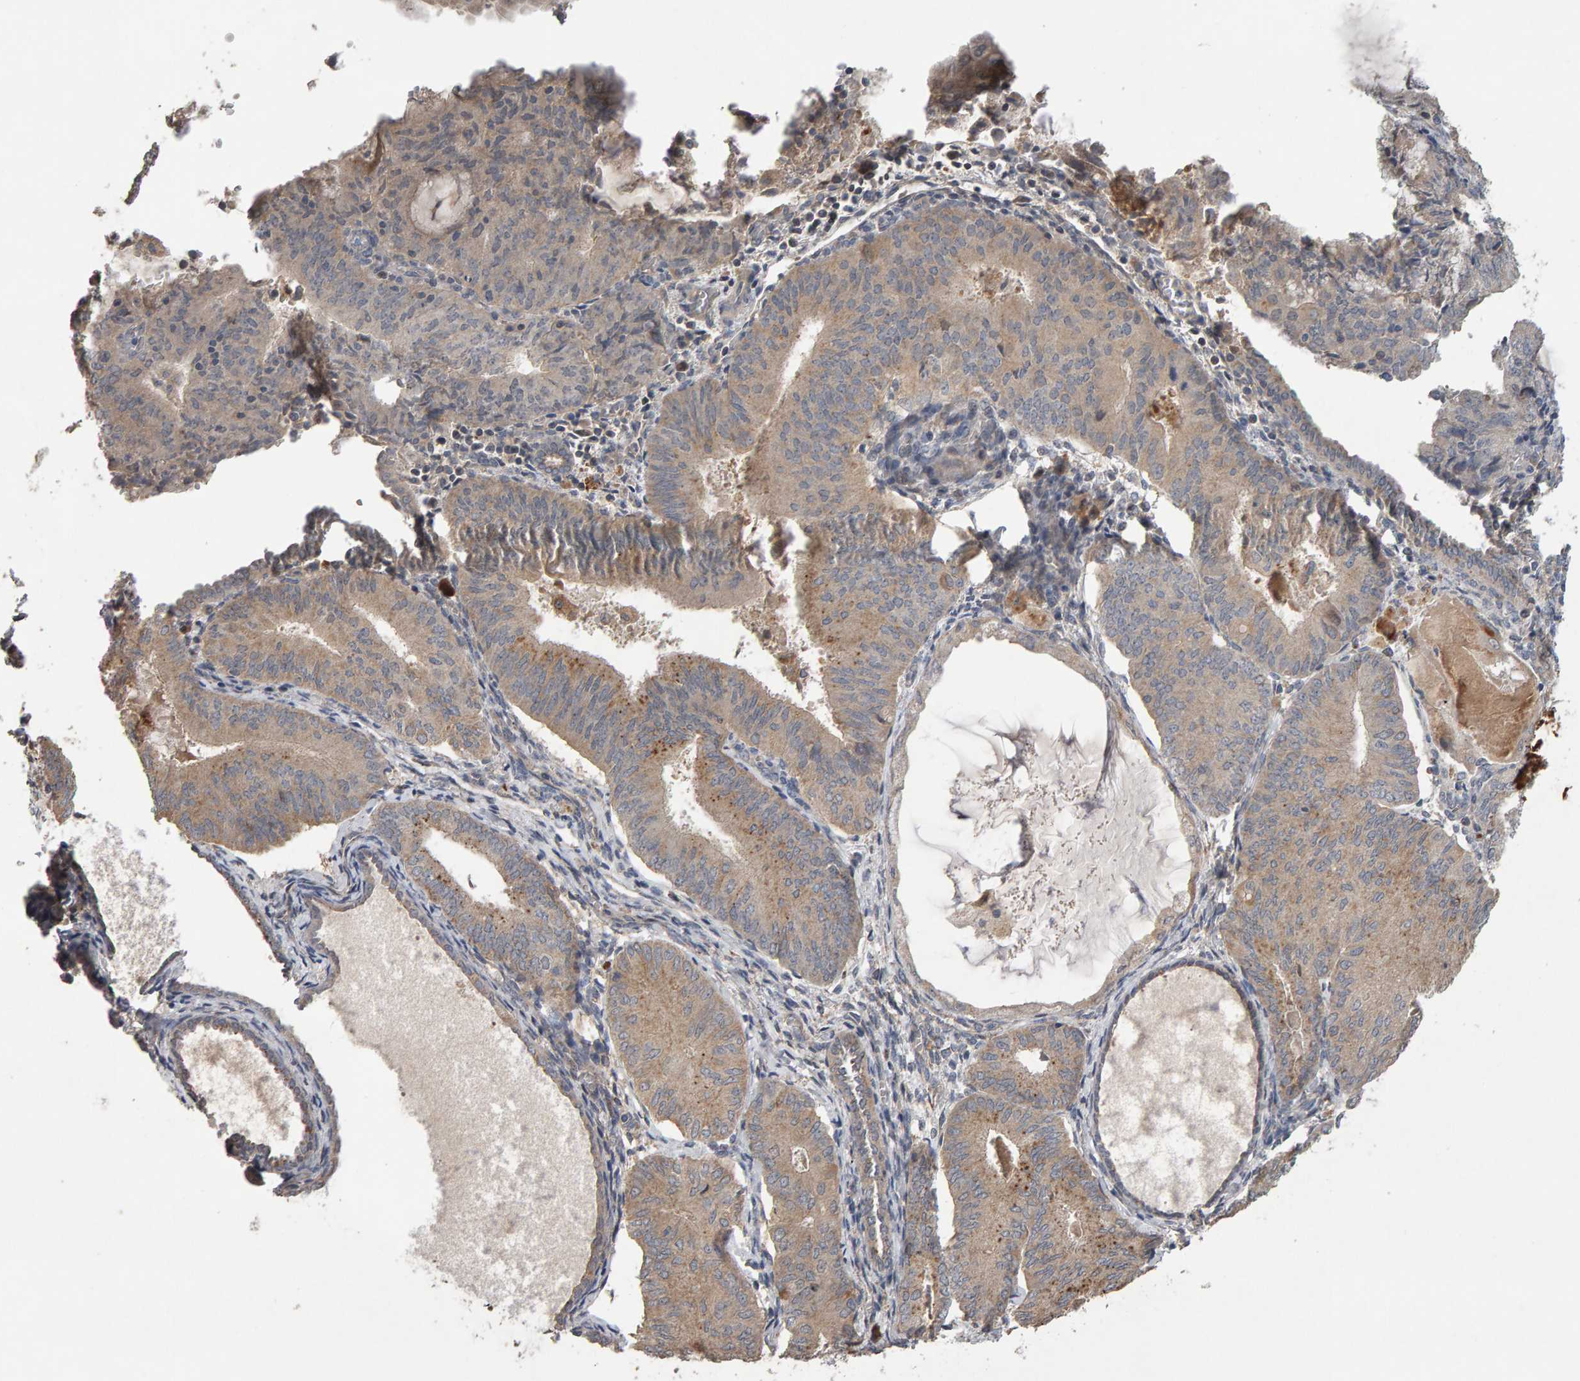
{"staining": {"intensity": "weak", "quantity": "25%-75%", "location": "cytoplasmic/membranous"}, "tissue": "endometrial cancer", "cell_type": "Tumor cells", "image_type": "cancer", "snomed": [{"axis": "morphology", "description": "Adenocarcinoma, NOS"}, {"axis": "topography", "description": "Endometrium"}], "caption": "The photomicrograph reveals a brown stain indicating the presence of a protein in the cytoplasmic/membranous of tumor cells in adenocarcinoma (endometrial). Immunohistochemistry (ihc) stains the protein in brown and the nuclei are stained blue.", "gene": "COASY", "patient": {"sex": "female", "age": 81}}